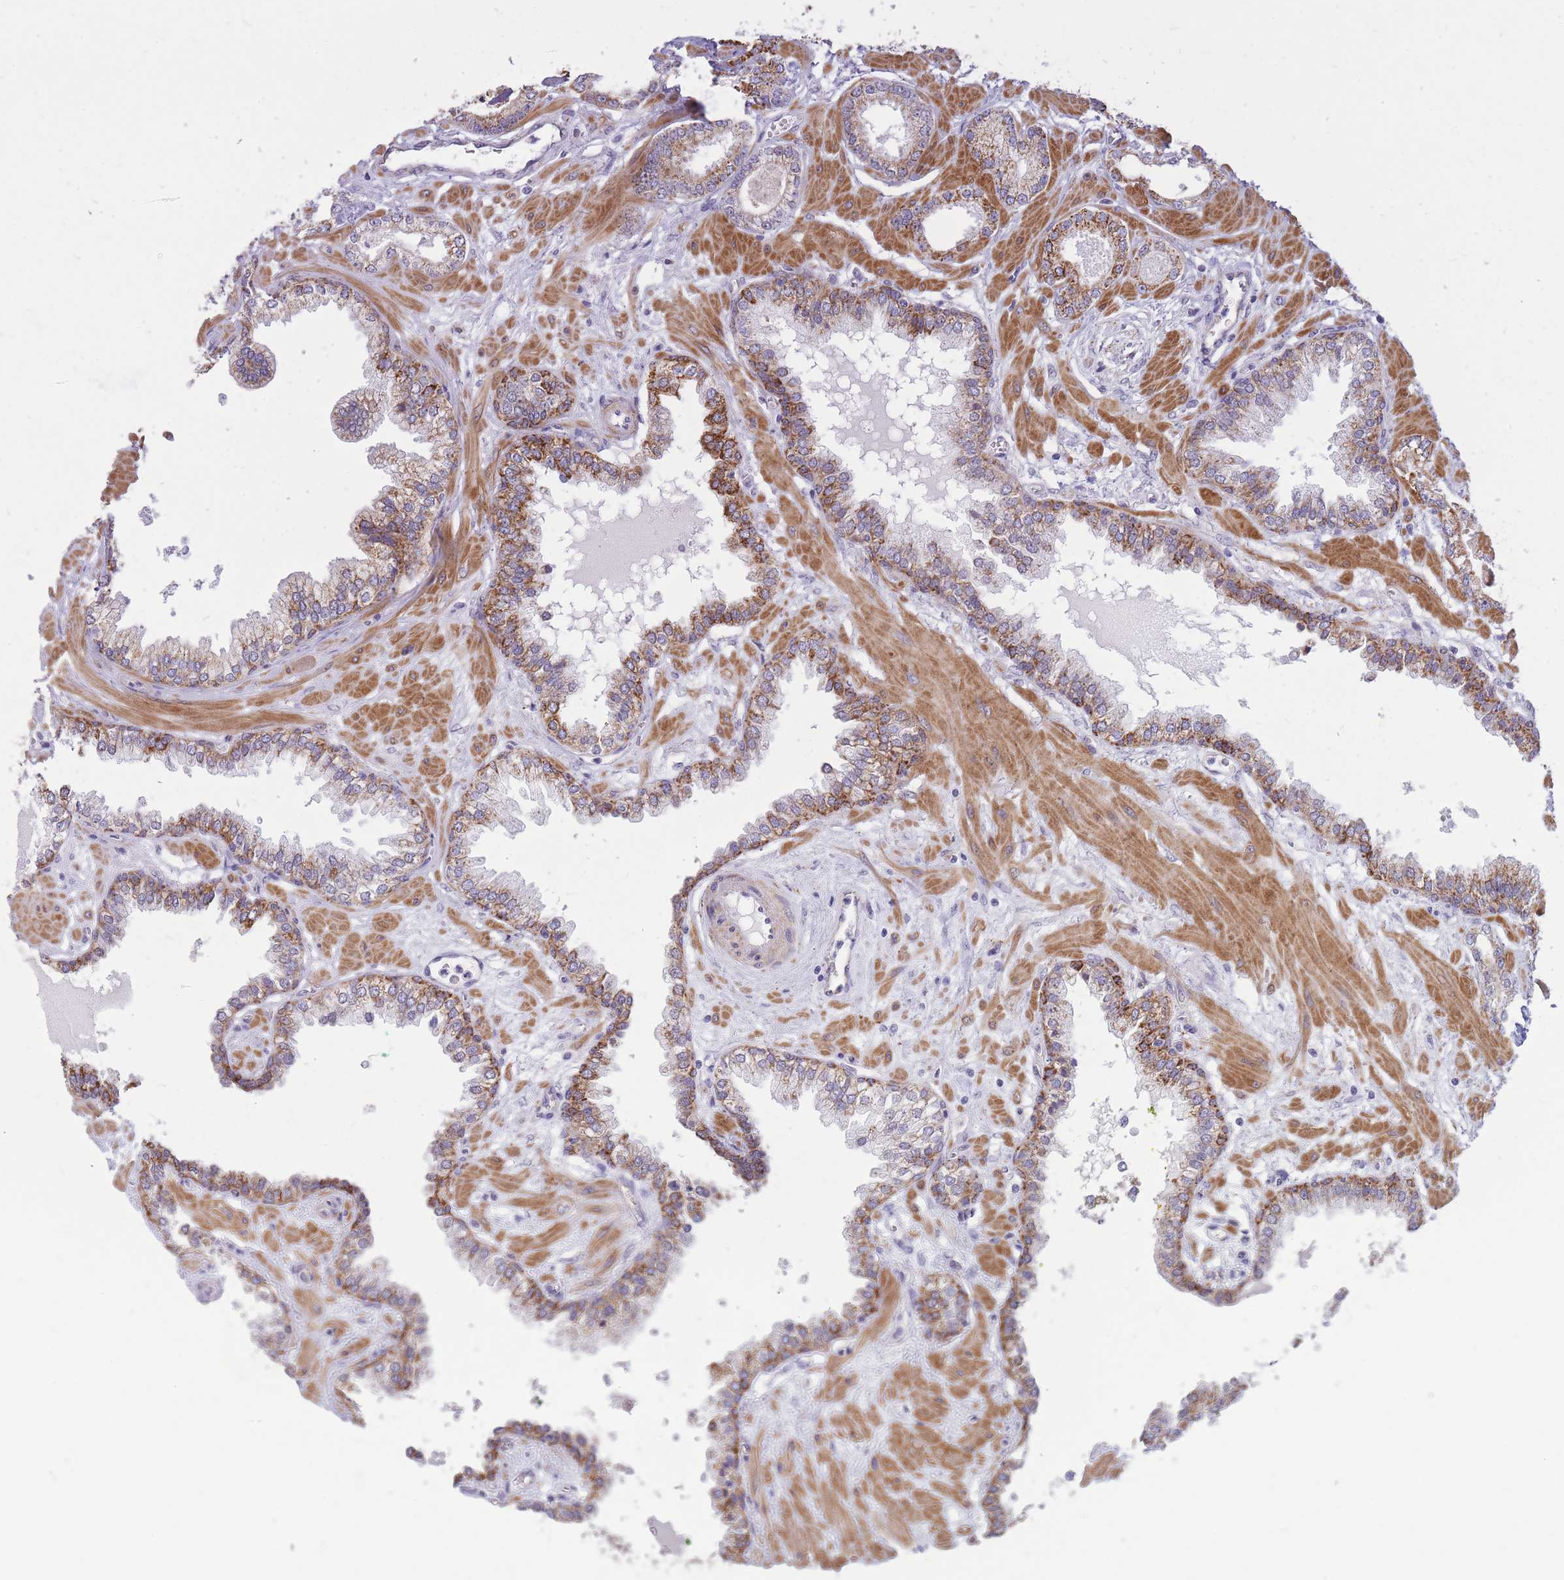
{"staining": {"intensity": "moderate", "quantity": "<25%", "location": "cytoplasmic/membranous"}, "tissue": "prostate cancer", "cell_type": "Tumor cells", "image_type": "cancer", "snomed": [{"axis": "morphology", "description": "Adenocarcinoma, Low grade"}, {"axis": "topography", "description": "Prostate"}], "caption": "DAB immunohistochemical staining of human prostate adenocarcinoma (low-grade) displays moderate cytoplasmic/membranous protein expression in approximately <25% of tumor cells. (brown staining indicates protein expression, while blue staining denotes nuclei).", "gene": "RNF170", "patient": {"sex": "male", "age": 60}}